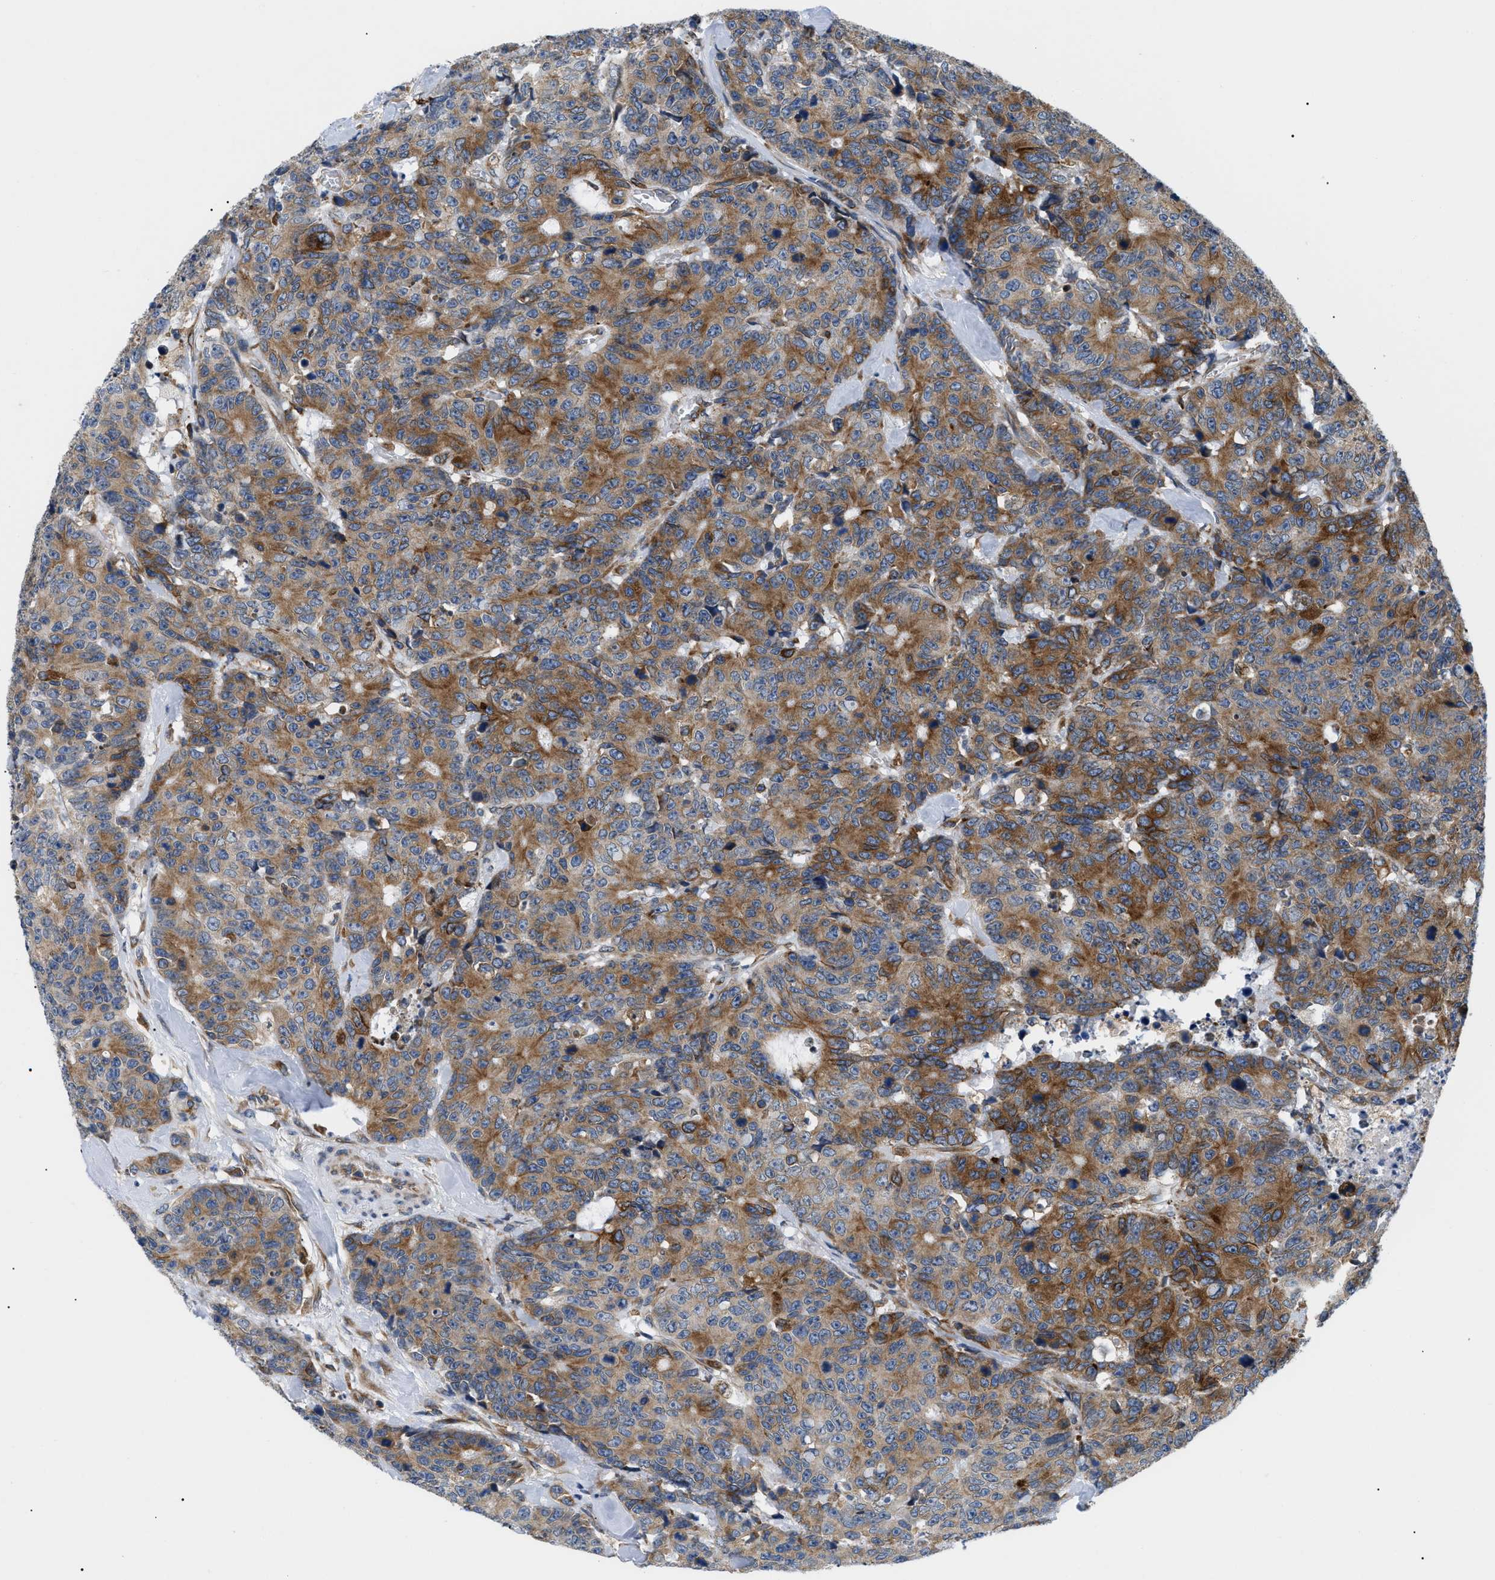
{"staining": {"intensity": "moderate", "quantity": ">75%", "location": "cytoplasmic/membranous"}, "tissue": "colorectal cancer", "cell_type": "Tumor cells", "image_type": "cancer", "snomed": [{"axis": "morphology", "description": "Adenocarcinoma, NOS"}, {"axis": "topography", "description": "Colon"}], "caption": "Immunohistochemistry (DAB) staining of adenocarcinoma (colorectal) shows moderate cytoplasmic/membranous protein staining in approximately >75% of tumor cells. (brown staining indicates protein expression, while blue staining denotes nuclei).", "gene": "DERL1", "patient": {"sex": "female", "age": 86}}